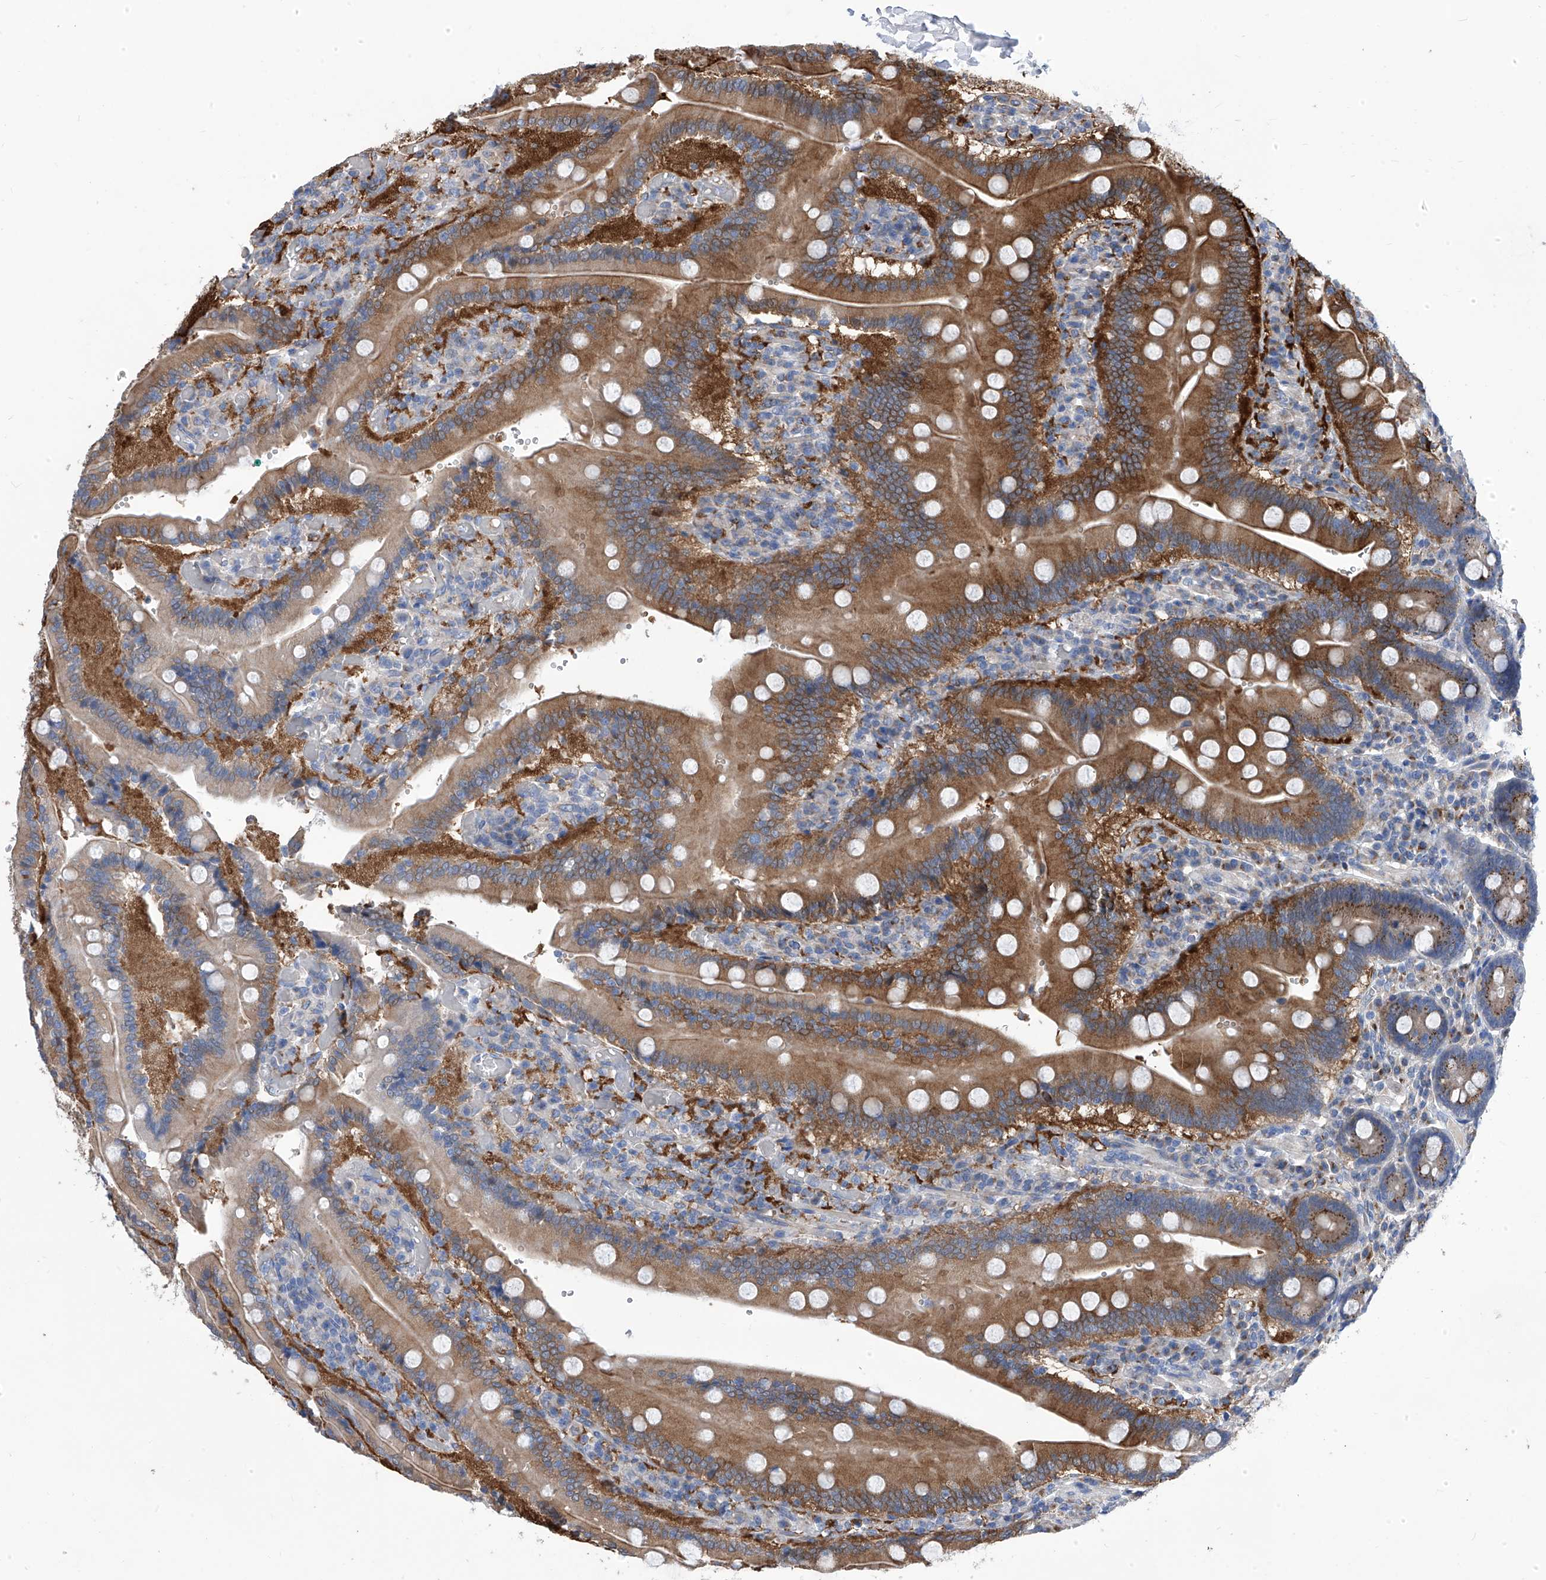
{"staining": {"intensity": "strong", "quantity": ">75%", "location": "cytoplasmic/membranous"}, "tissue": "duodenum", "cell_type": "Glandular cells", "image_type": "normal", "snomed": [{"axis": "morphology", "description": "Normal tissue, NOS"}, {"axis": "topography", "description": "Duodenum"}], "caption": "Brown immunohistochemical staining in normal human duodenum shows strong cytoplasmic/membranous staining in approximately >75% of glandular cells.", "gene": "TJAP1", "patient": {"sex": "female", "age": 62}}